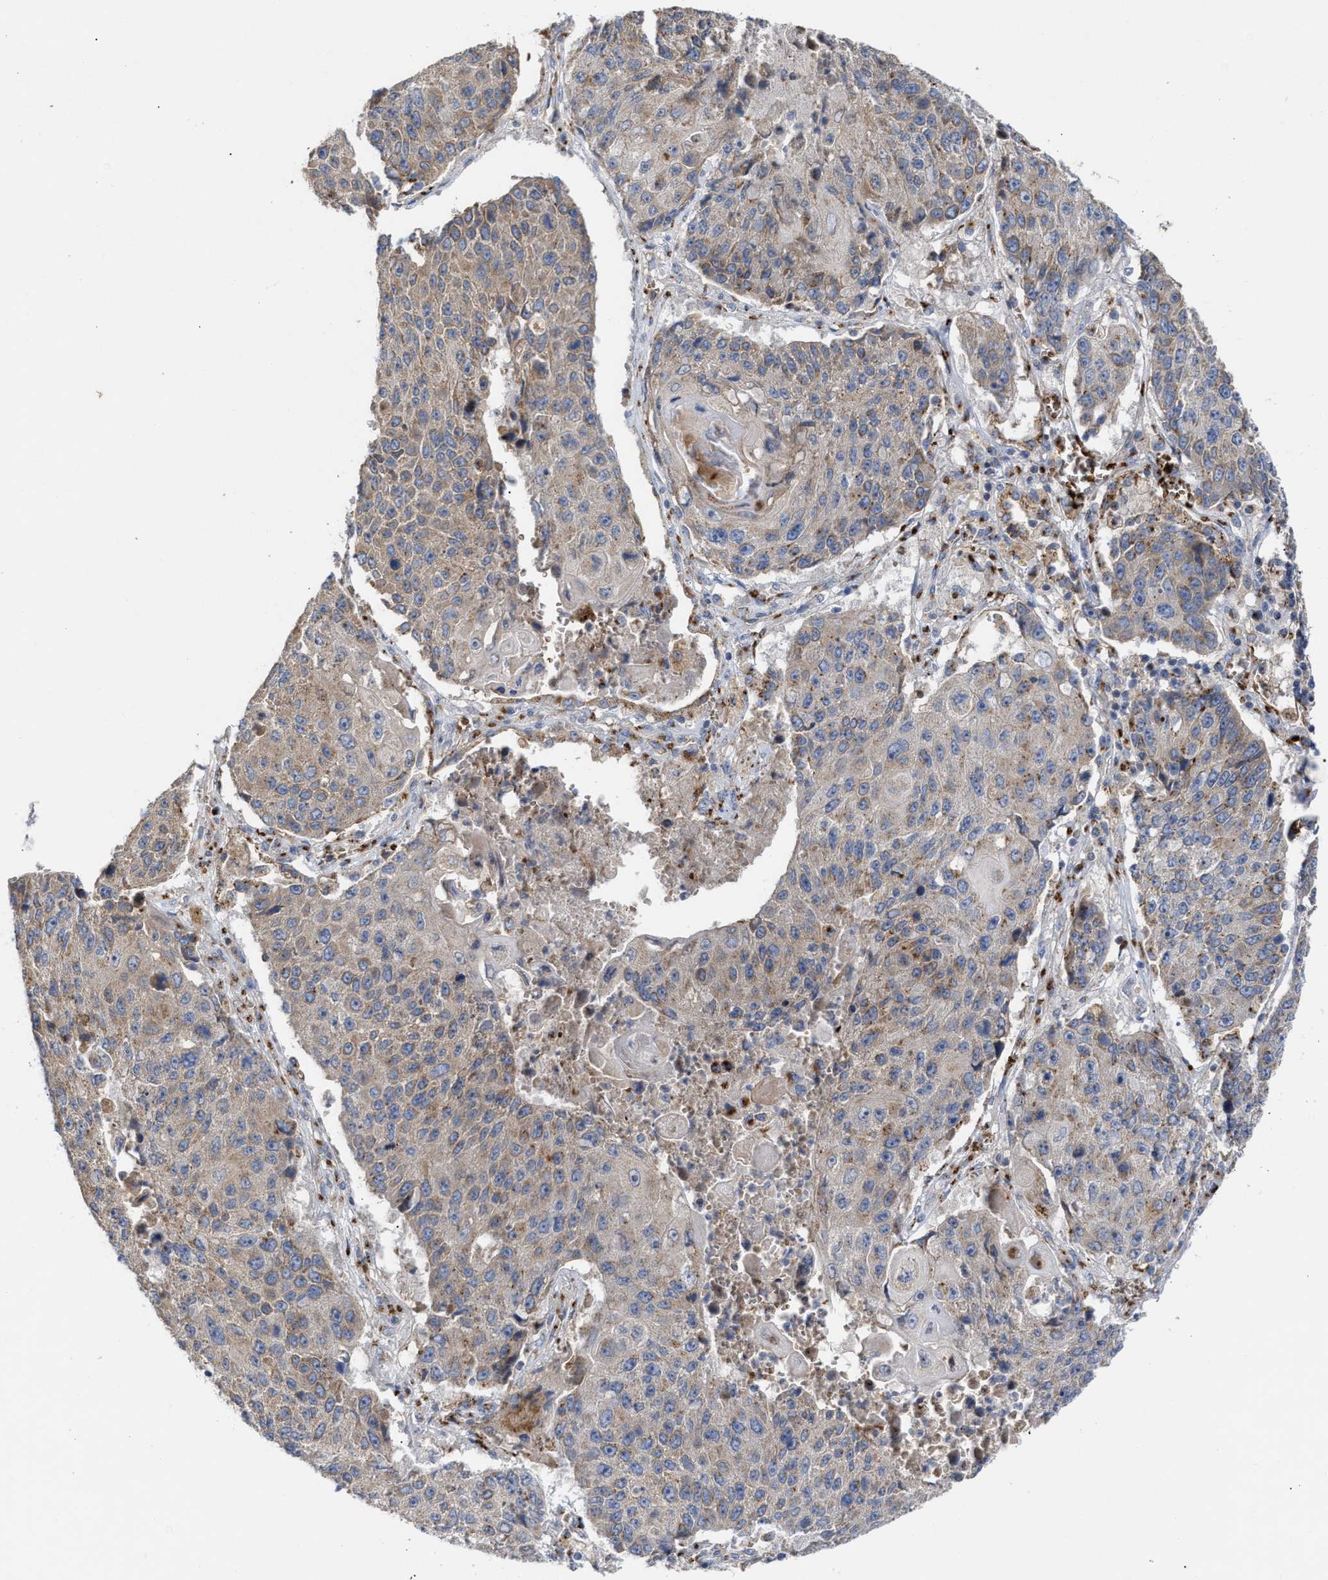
{"staining": {"intensity": "moderate", "quantity": ">75%", "location": "cytoplasmic/membranous"}, "tissue": "lung cancer", "cell_type": "Tumor cells", "image_type": "cancer", "snomed": [{"axis": "morphology", "description": "Squamous cell carcinoma, NOS"}, {"axis": "topography", "description": "Lung"}], "caption": "Tumor cells demonstrate moderate cytoplasmic/membranous expression in about >75% of cells in lung squamous cell carcinoma.", "gene": "CCL2", "patient": {"sex": "male", "age": 61}}